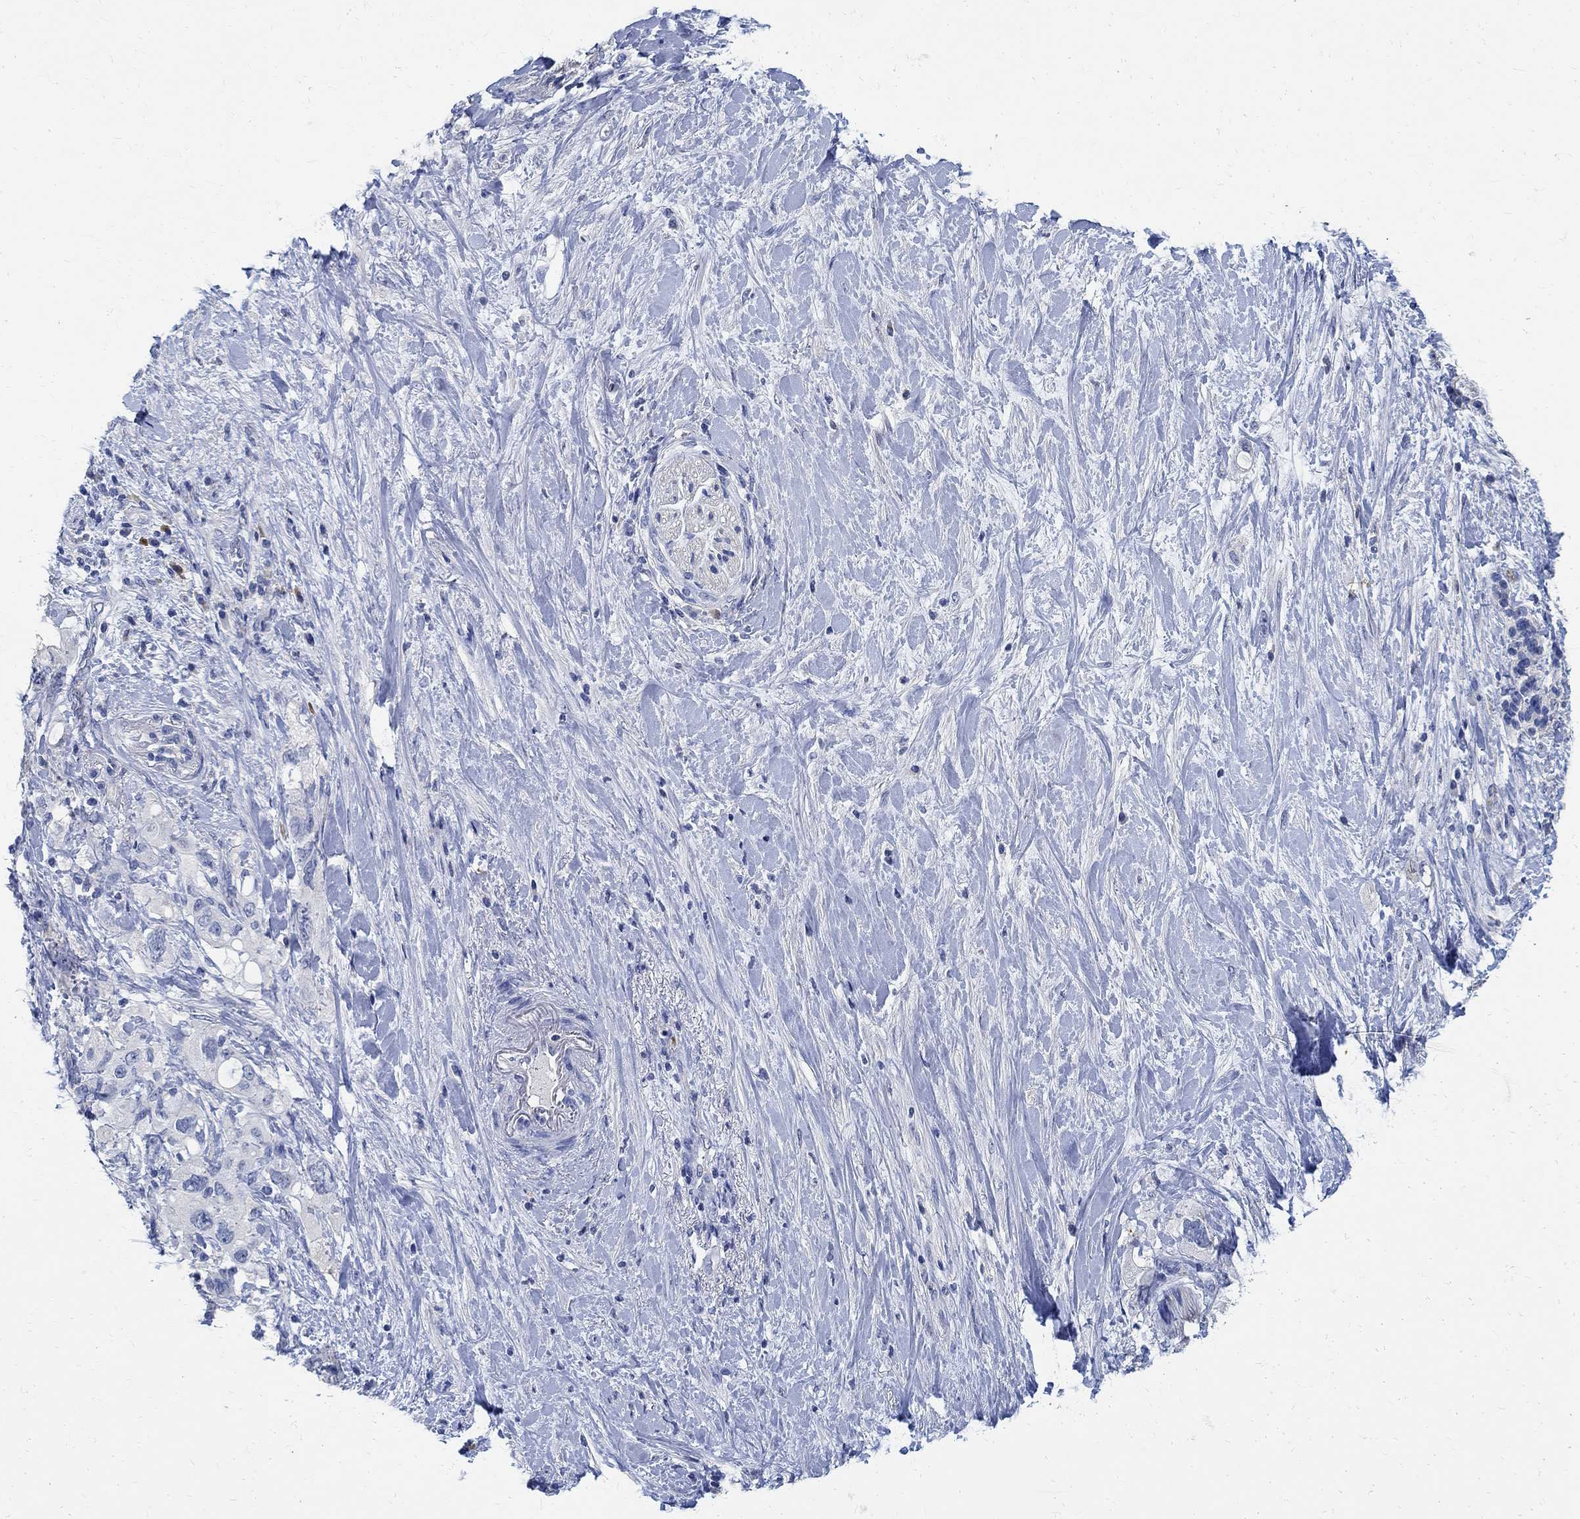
{"staining": {"intensity": "negative", "quantity": "none", "location": "none"}, "tissue": "pancreatic cancer", "cell_type": "Tumor cells", "image_type": "cancer", "snomed": [{"axis": "morphology", "description": "Adenocarcinoma, NOS"}, {"axis": "topography", "description": "Pancreas"}], "caption": "This is an immunohistochemistry (IHC) histopathology image of human pancreatic cancer (adenocarcinoma). There is no staining in tumor cells.", "gene": "PRX", "patient": {"sex": "female", "age": 56}}